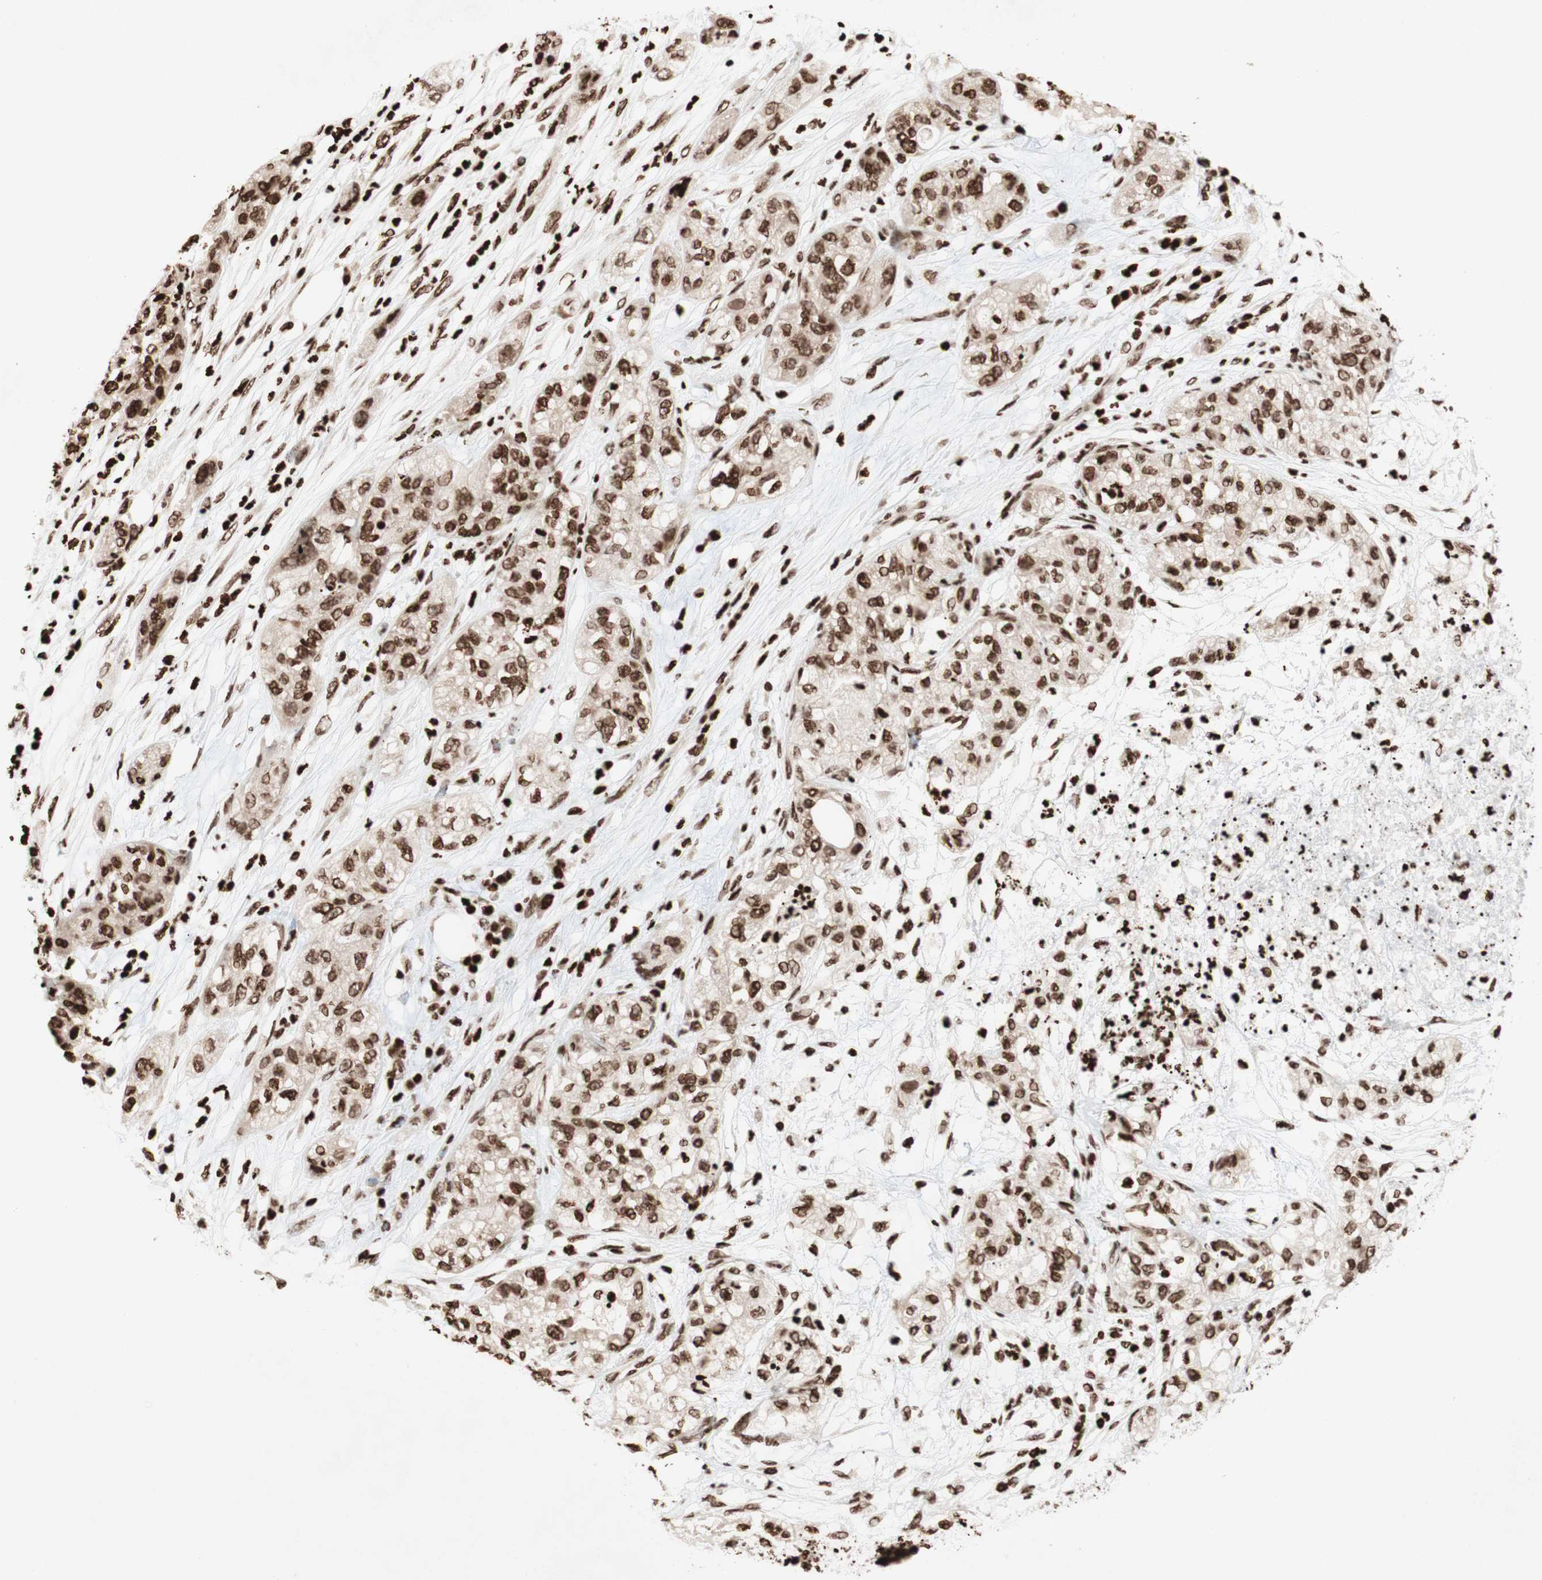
{"staining": {"intensity": "moderate", "quantity": ">75%", "location": "nuclear"}, "tissue": "pancreatic cancer", "cell_type": "Tumor cells", "image_type": "cancer", "snomed": [{"axis": "morphology", "description": "Adenocarcinoma, NOS"}, {"axis": "topography", "description": "Pancreas"}], "caption": "Immunohistochemical staining of pancreatic cancer (adenocarcinoma) reveals moderate nuclear protein positivity in about >75% of tumor cells.", "gene": "NCOA3", "patient": {"sex": "female", "age": 78}}